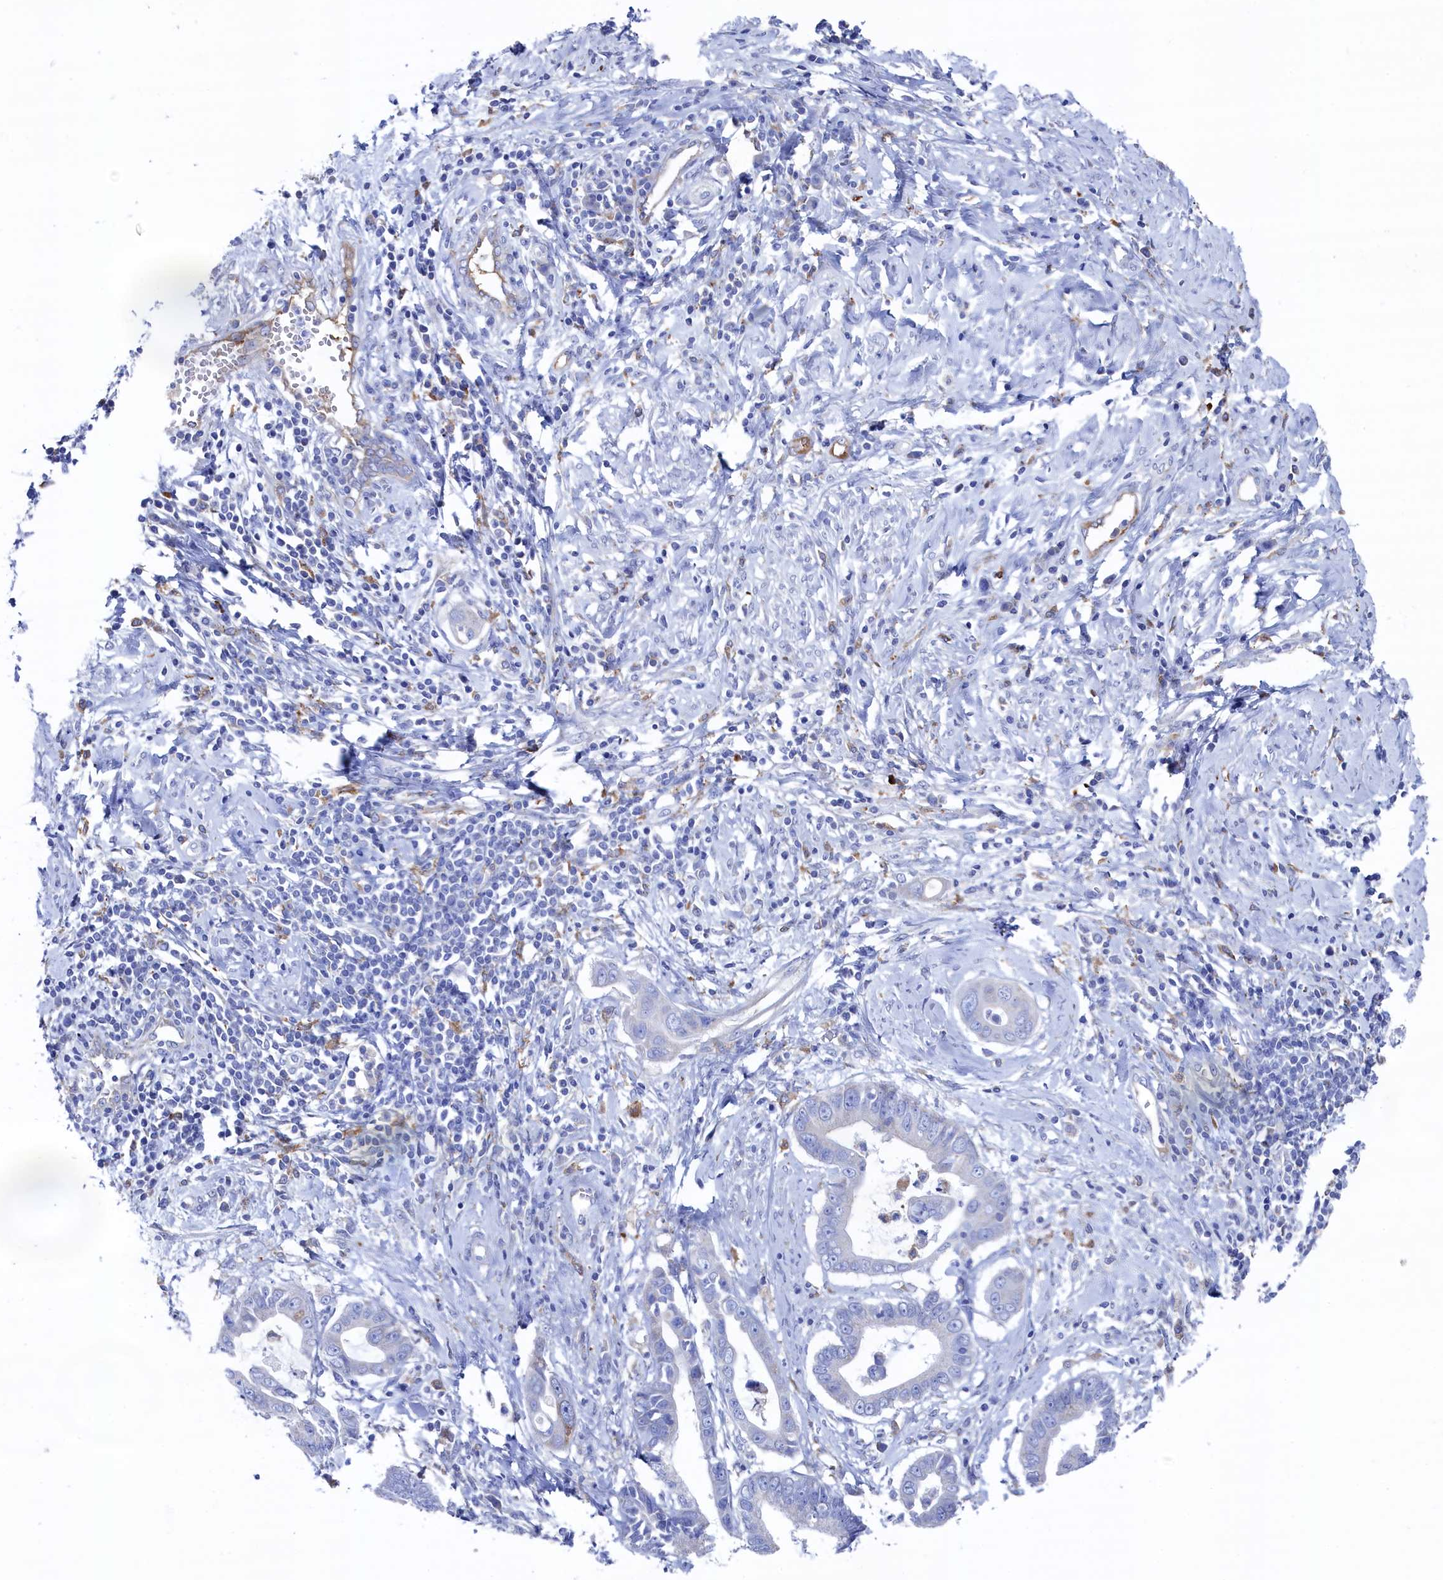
{"staining": {"intensity": "negative", "quantity": "none", "location": "none"}, "tissue": "cervical cancer", "cell_type": "Tumor cells", "image_type": "cancer", "snomed": [{"axis": "morphology", "description": "Adenocarcinoma, NOS"}, {"axis": "topography", "description": "Cervix"}], "caption": "This is an IHC image of cervical cancer (adenocarcinoma). There is no positivity in tumor cells.", "gene": "C12orf73", "patient": {"sex": "female", "age": 44}}